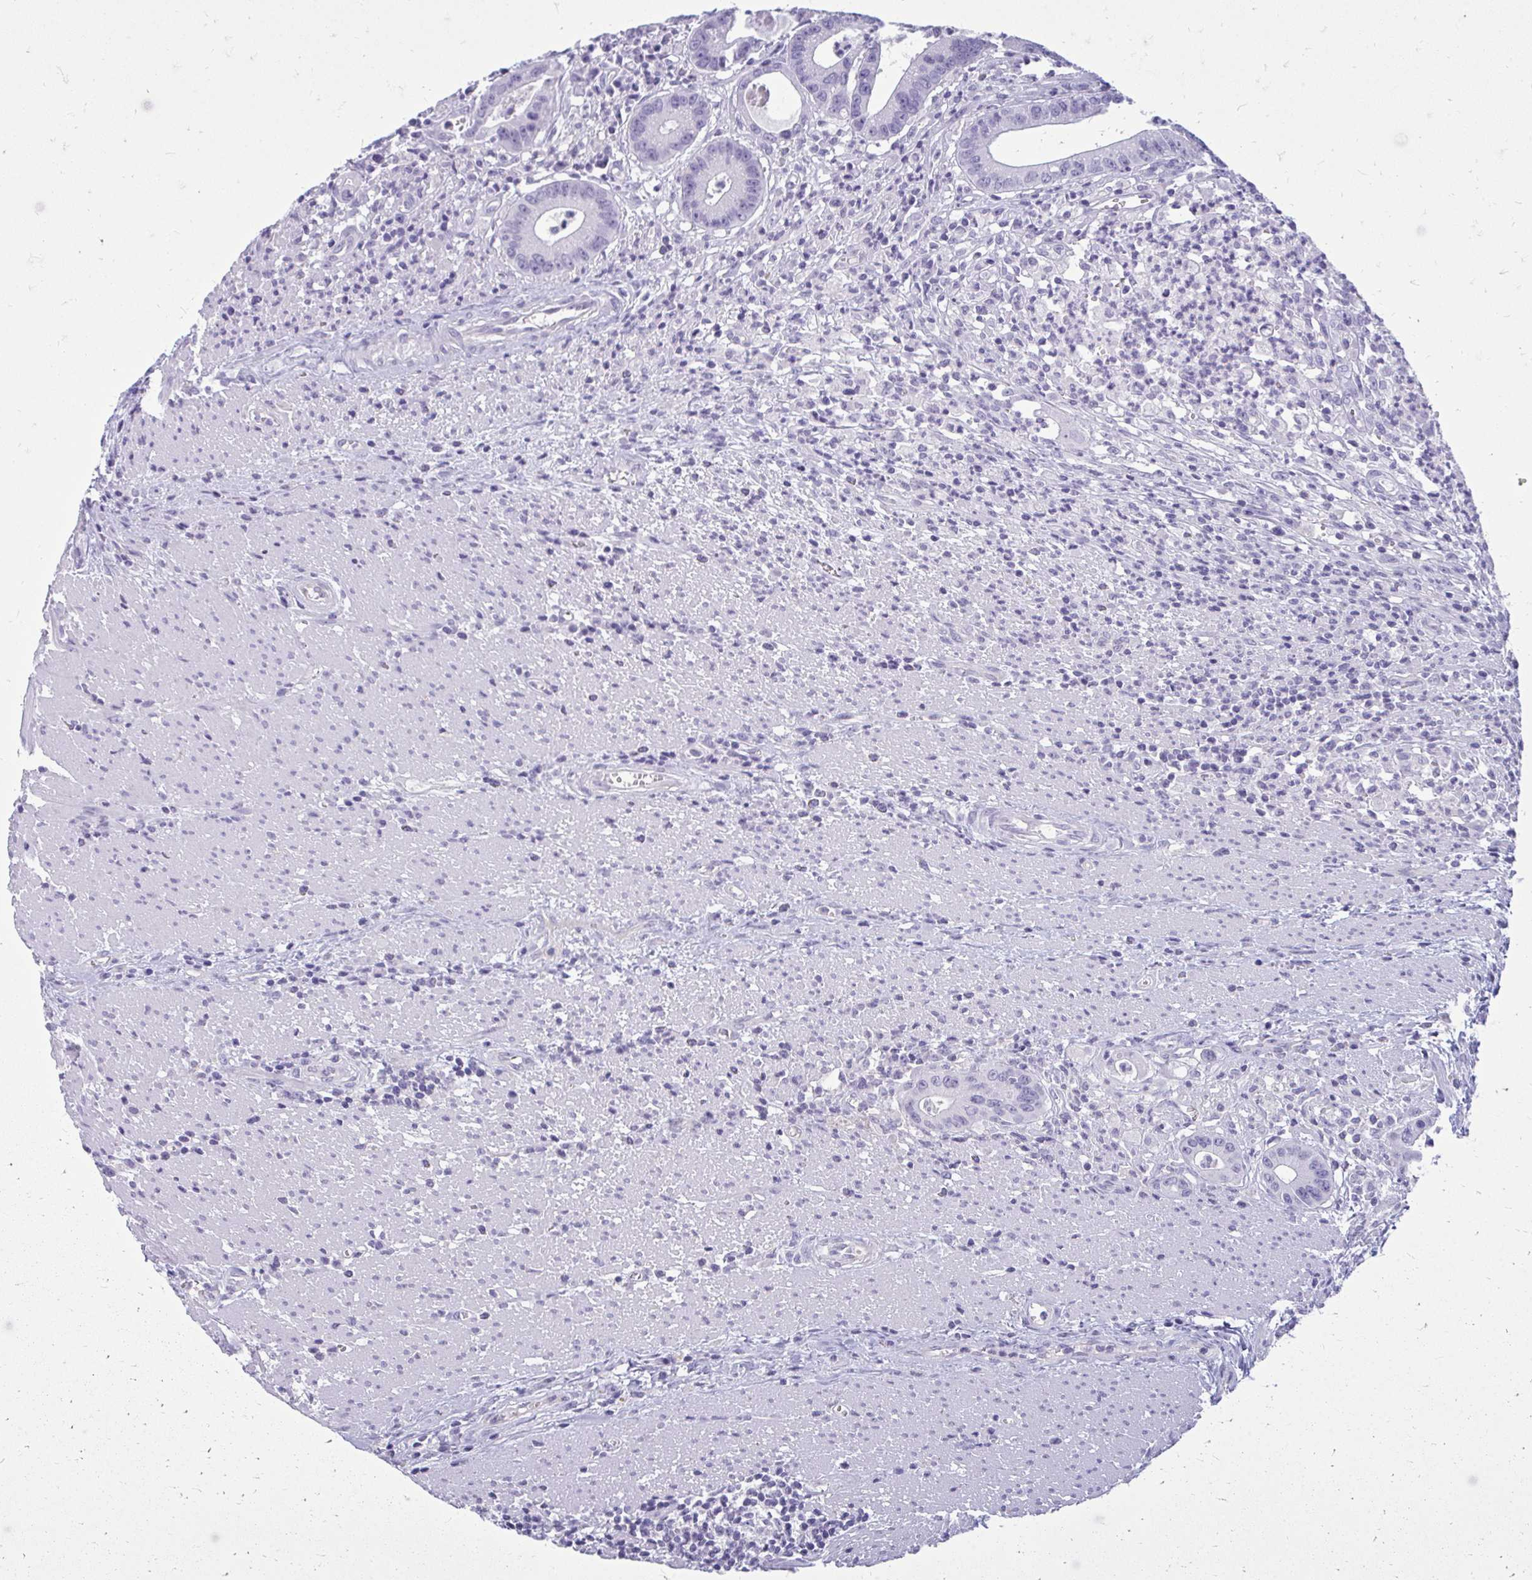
{"staining": {"intensity": "negative", "quantity": "none", "location": "none"}, "tissue": "colorectal cancer", "cell_type": "Tumor cells", "image_type": "cancer", "snomed": [{"axis": "morphology", "description": "Adenocarcinoma, NOS"}, {"axis": "topography", "description": "Rectum"}], "caption": "Immunohistochemistry (IHC) of colorectal cancer exhibits no expression in tumor cells.", "gene": "FABP3", "patient": {"sex": "female", "age": 81}}